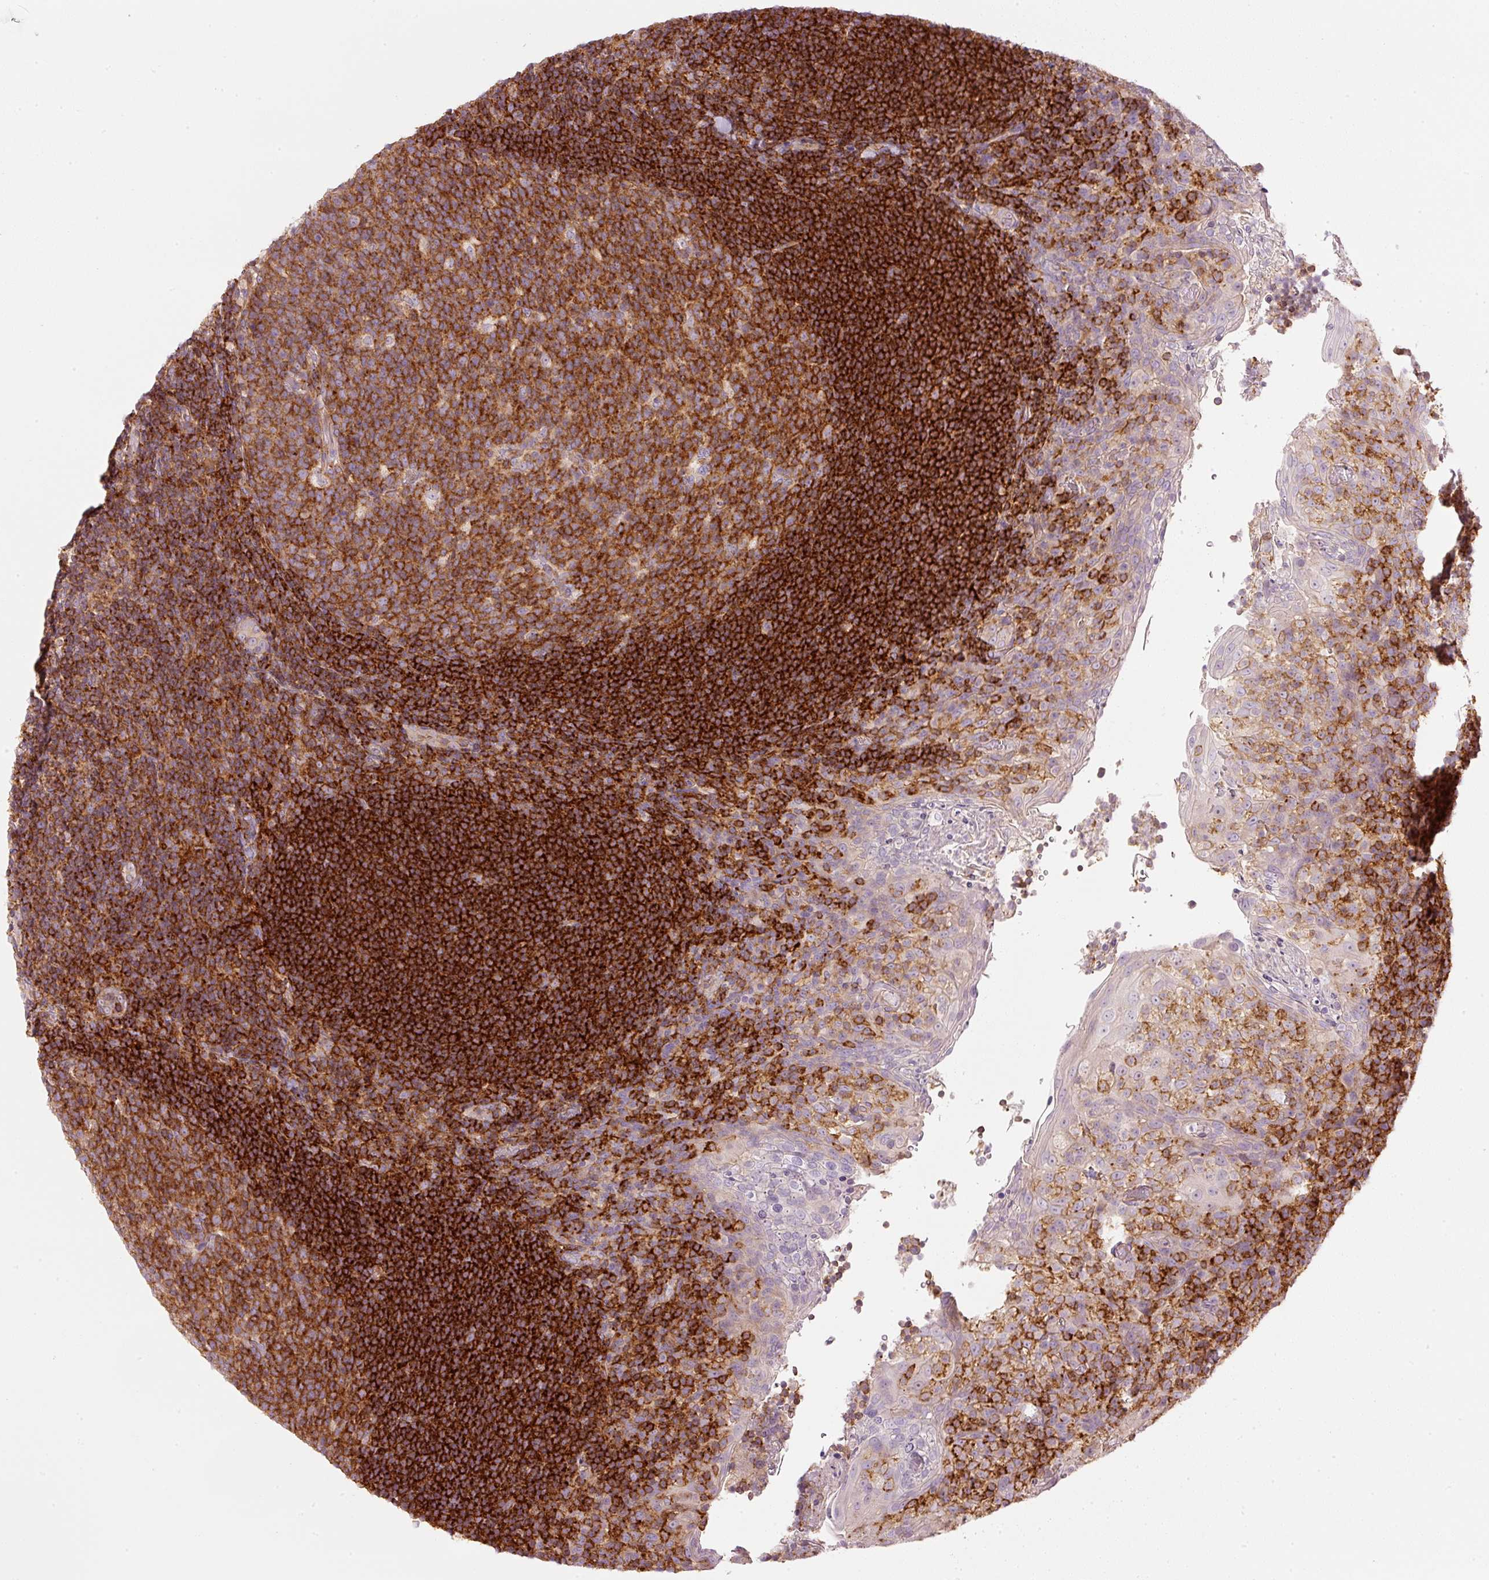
{"staining": {"intensity": "strong", "quantity": ">75%", "location": "cytoplasmic/membranous"}, "tissue": "tonsil", "cell_type": "Germinal center cells", "image_type": "normal", "snomed": [{"axis": "morphology", "description": "Normal tissue, NOS"}, {"axis": "topography", "description": "Tonsil"}], "caption": "The immunohistochemical stain shows strong cytoplasmic/membranous positivity in germinal center cells of benign tonsil.", "gene": "SIPA1", "patient": {"sex": "female", "age": 10}}